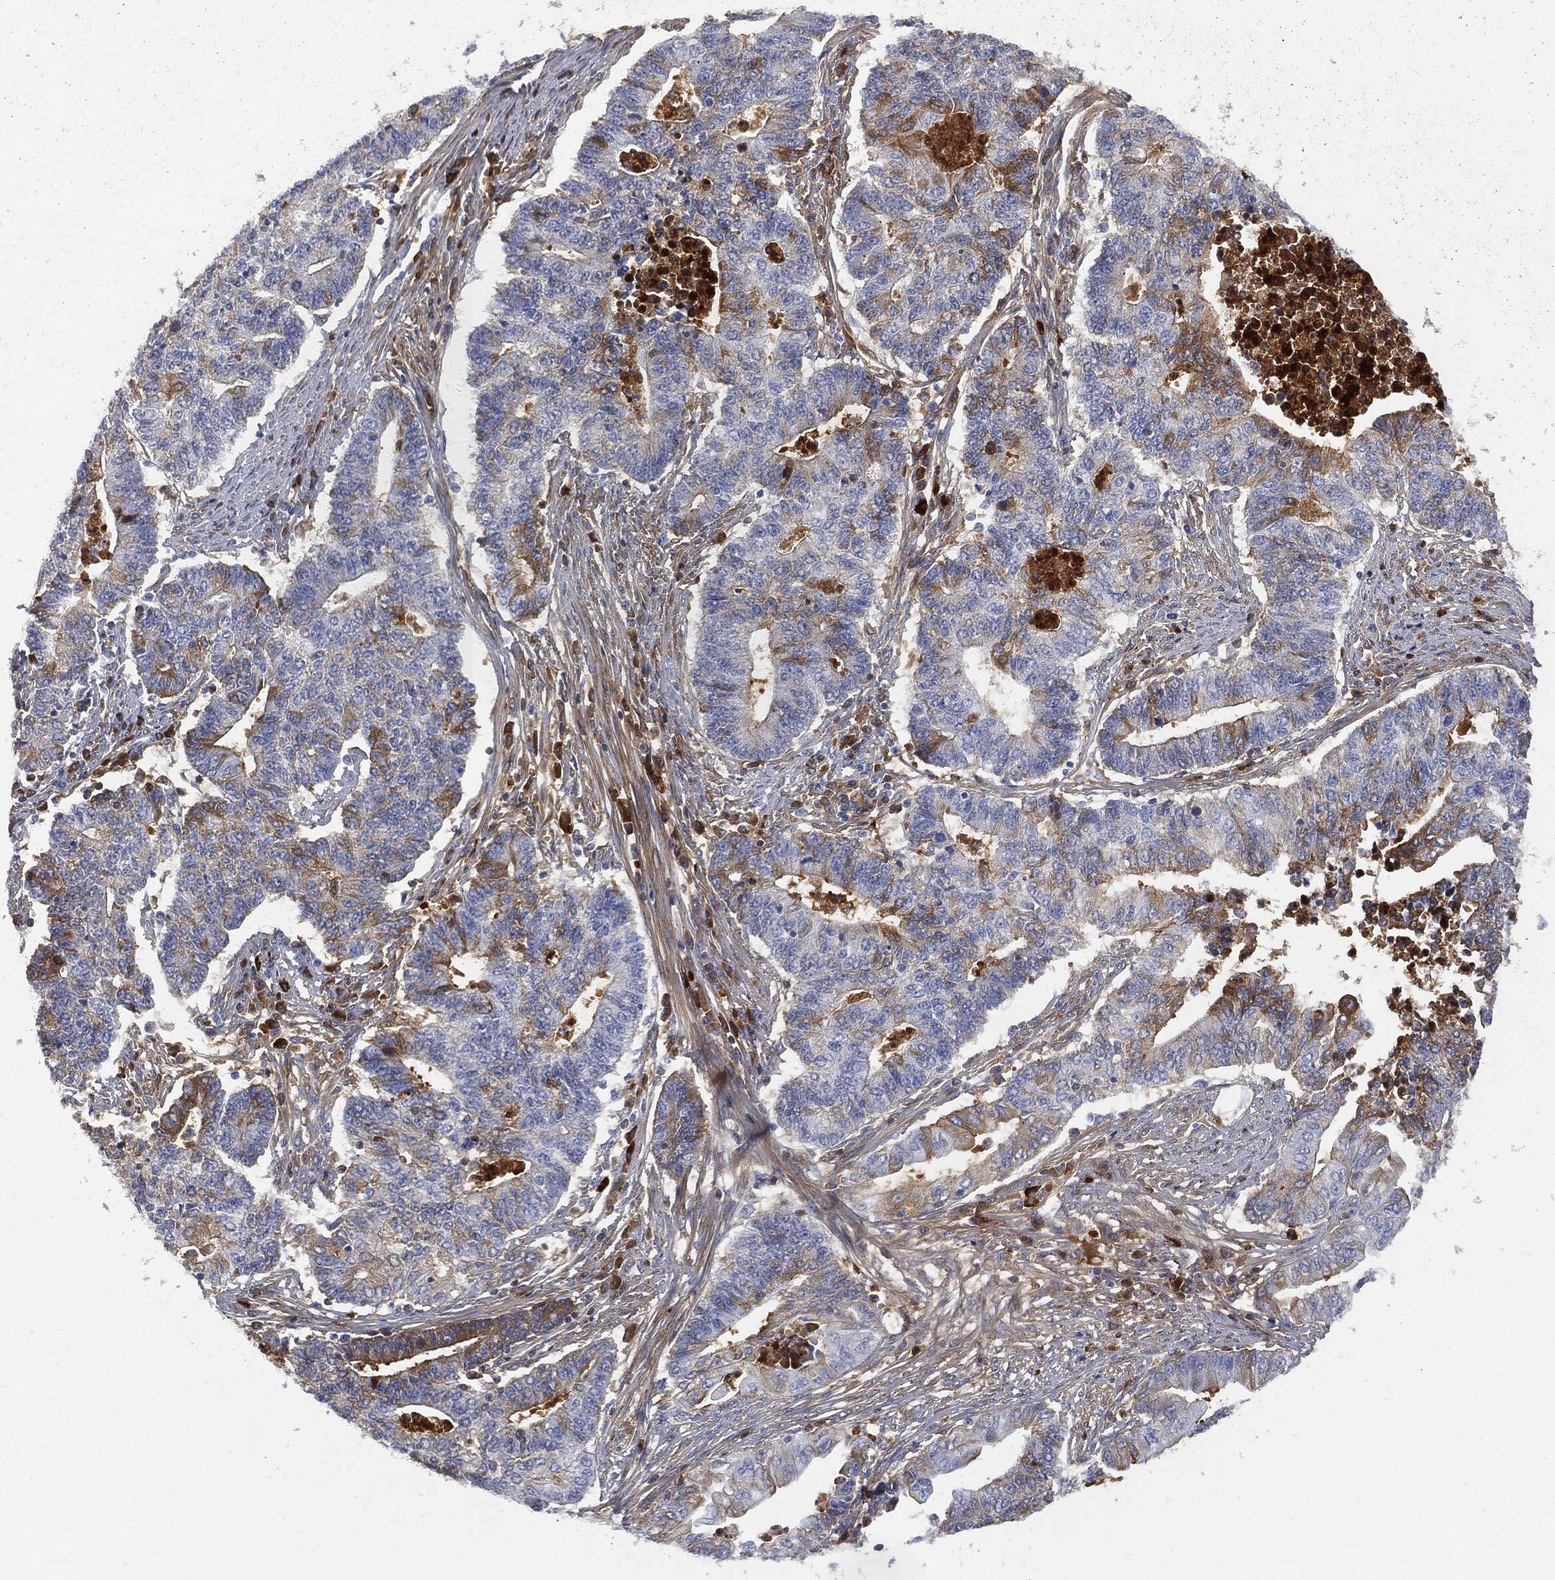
{"staining": {"intensity": "moderate", "quantity": "<25%", "location": "cytoplasmic/membranous"}, "tissue": "endometrial cancer", "cell_type": "Tumor cells", "image_type": "cancer", "snomed": [{"axis": "morphology", "description": "Adenocarcinoma, NOS"}, {"axis": "topography", "description": "Uterus"}, {"axis": "topography", "description": "Endometrium"}], "caption": "Tumor cells display moderate cytoplasmic/membranous expression in approximately <25% of cells in endometrial adenocarcinoma.", "gene": "BTK", "patient": {"sex": "female", "age": 54}}